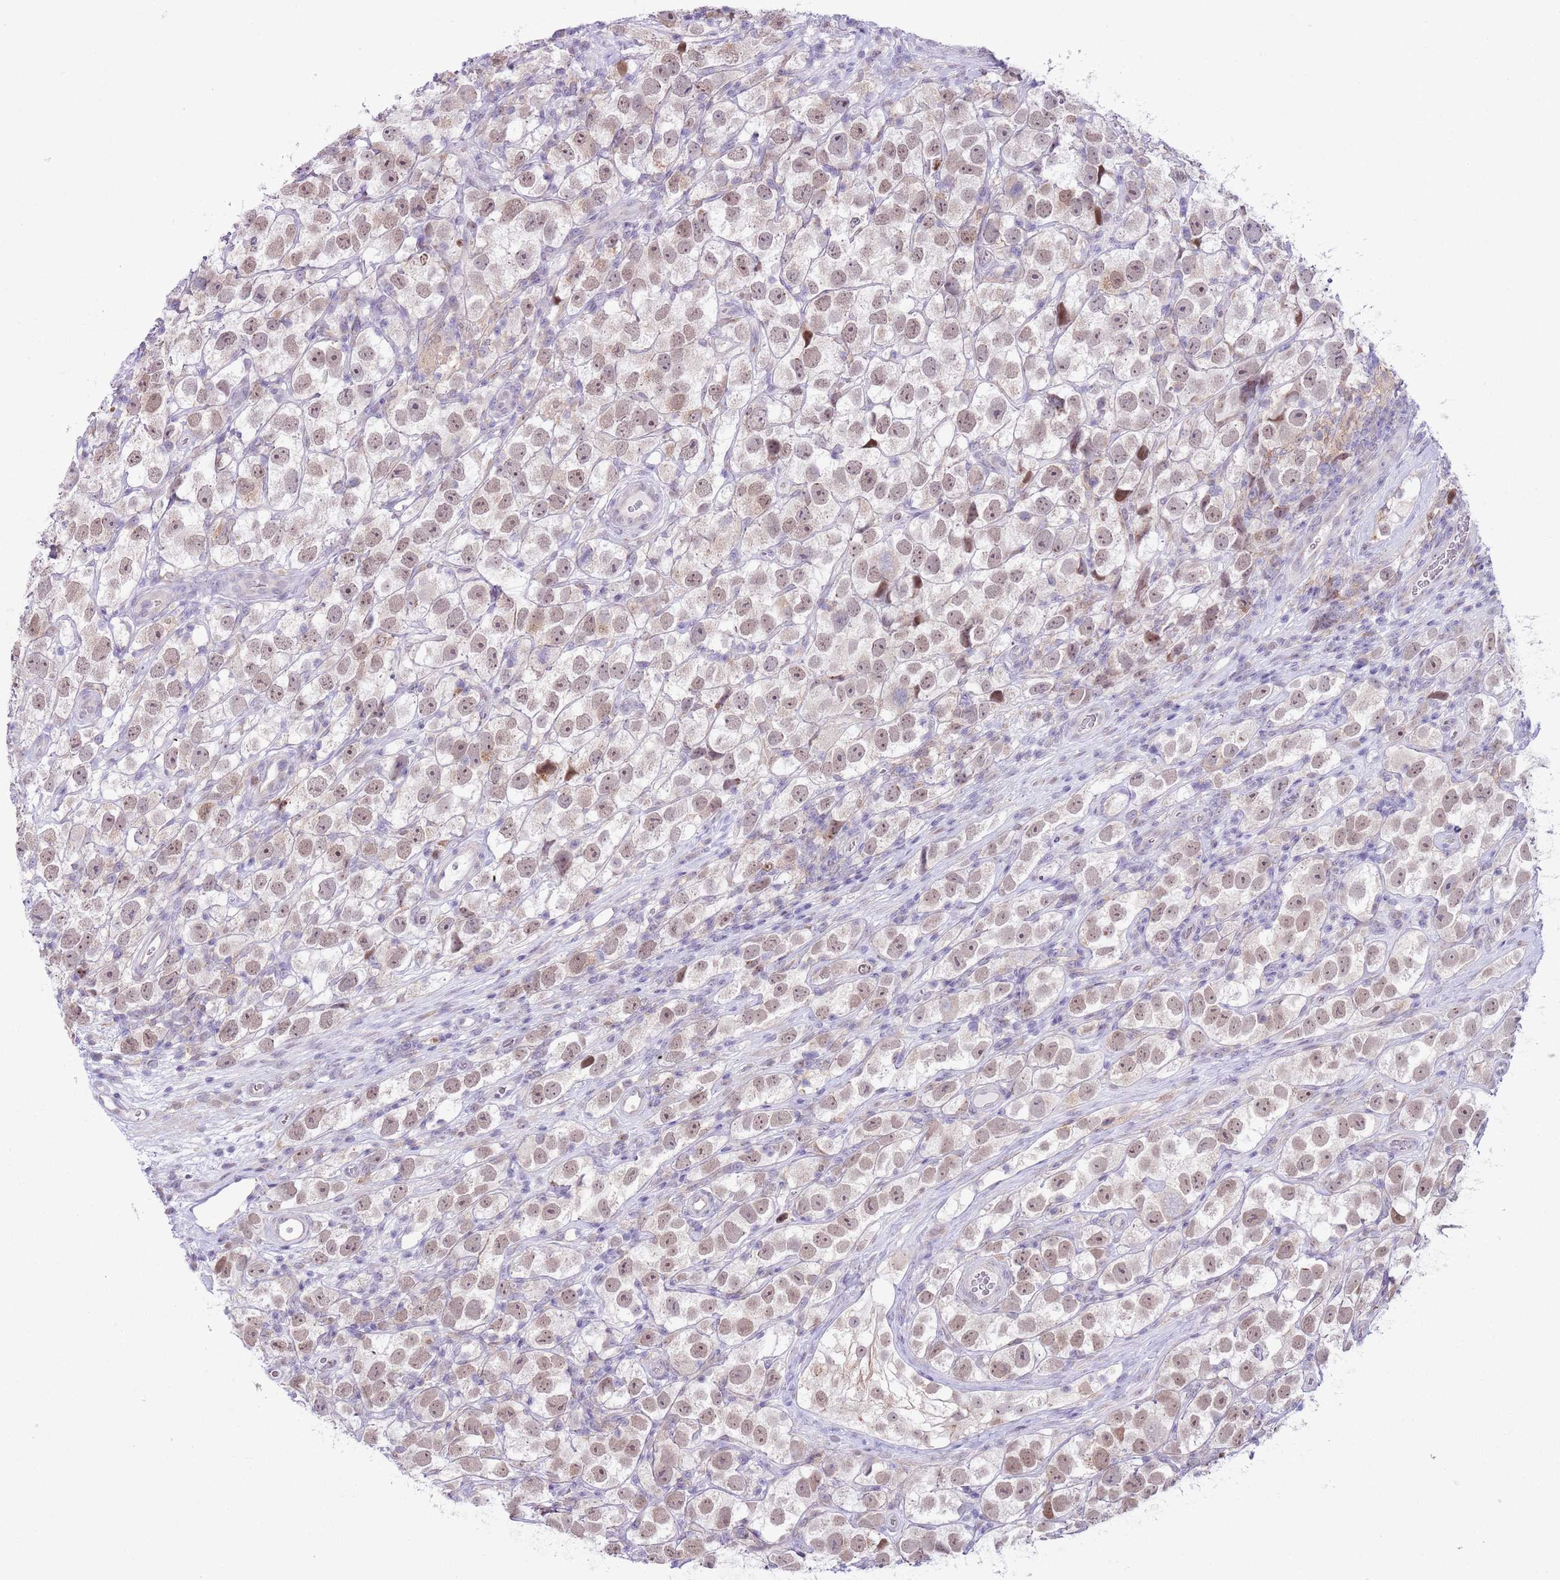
{"staining": {"intensity": "weak", "quantity": ">75%", "location": "nuclear"}, "tissue": "testis cancer", "cell_type": "Tumor cells", "image_type": "cancer", "snomed": [{"axis": "morphology", "description": "Seminoma, NOS"}, {"axis": "topography", "description": "Testis"}], "caption": "The histopathology image demonstrates staining of seminoma (testis), revealing weak nuclear protein positivity (brown color) within tumor cells. The protein is stained brown, and the nuclei are stained in blue (DAB IHC with brightfield microscopy, high magnification).", "gene": "ZNF576", "patient": {"sex": "male", "age": 26}}